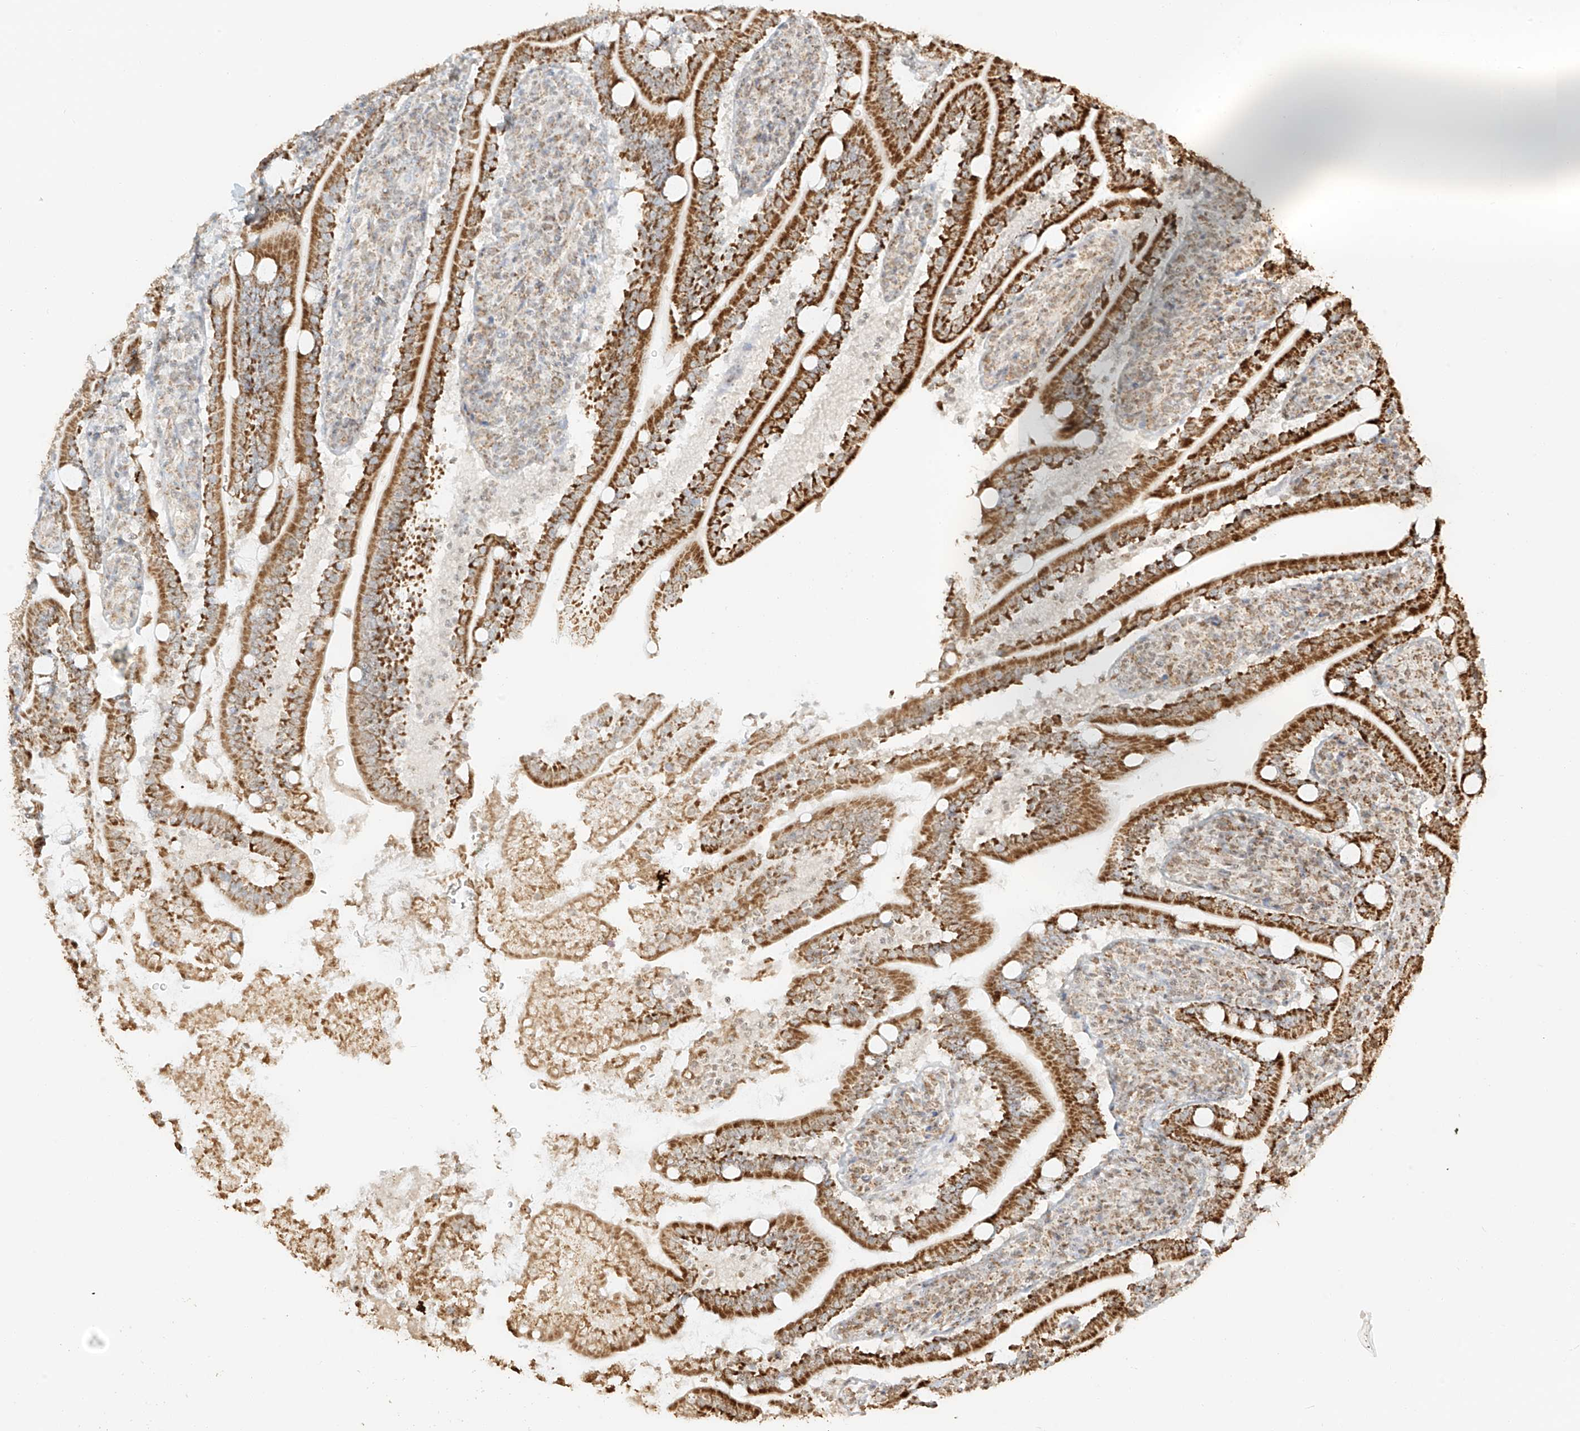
{"staining": {"intensity": "strong", "quantity": ">75%", "location": "cytoplasmic/membranous"}, "tissue": "duodenum", "cell_type": "Glandular cells", "image_type": "normal", "snomed": [{"axis": "morphology", "description": "Normal tissue, NOS"}, {"axis": "topography", "description": "Duodenum"}], "caption": "Normal duodenum was stained to show a protein in brown. There is high levels of strong cytoplasmic/membranous staining in about >75% of glandular cells.", "gene": "MIPEP", "patient": {"sex": "male", "age": 35}}